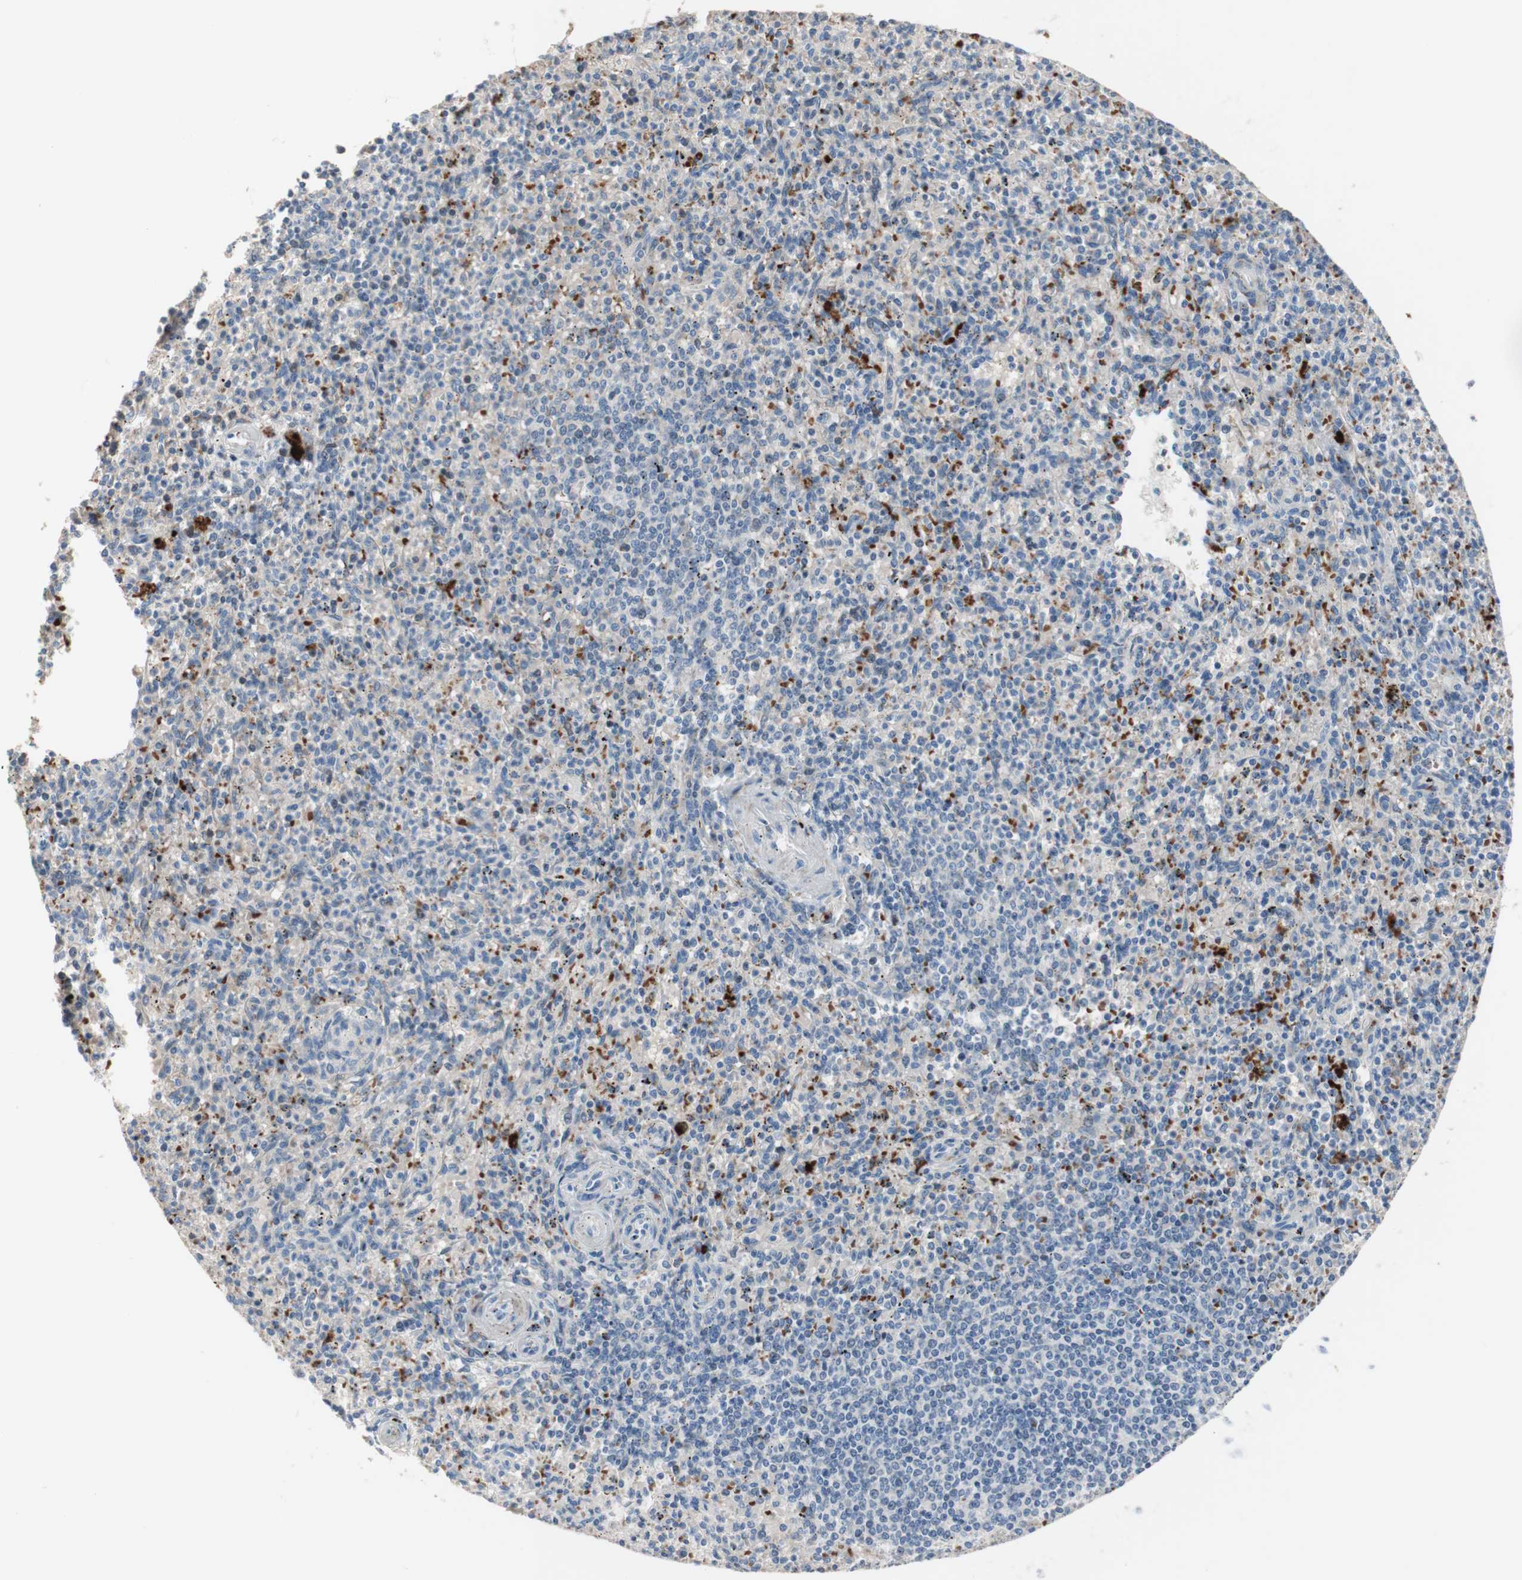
{"staining": {"intensity": "strong", "quantity": "<25%", "location": "cytoplasmic/membranous,nuclear"}, "tissue": "spleen", "cell_type": "Cells in red pulp", "image_type": "normal", "snomed": [{"axis": "morphology", "description": "Normal tissue, NOS"}, {"axis": "topography", "description": "Spleen"}], "caption": "Protein staining shows strong cytoplasmic/membranous,nuclear staining in about <25% of cells in red pulp in unremarkable spleen.", "gene": "CDON", "patient": {"sex": "male", "age": 72}}